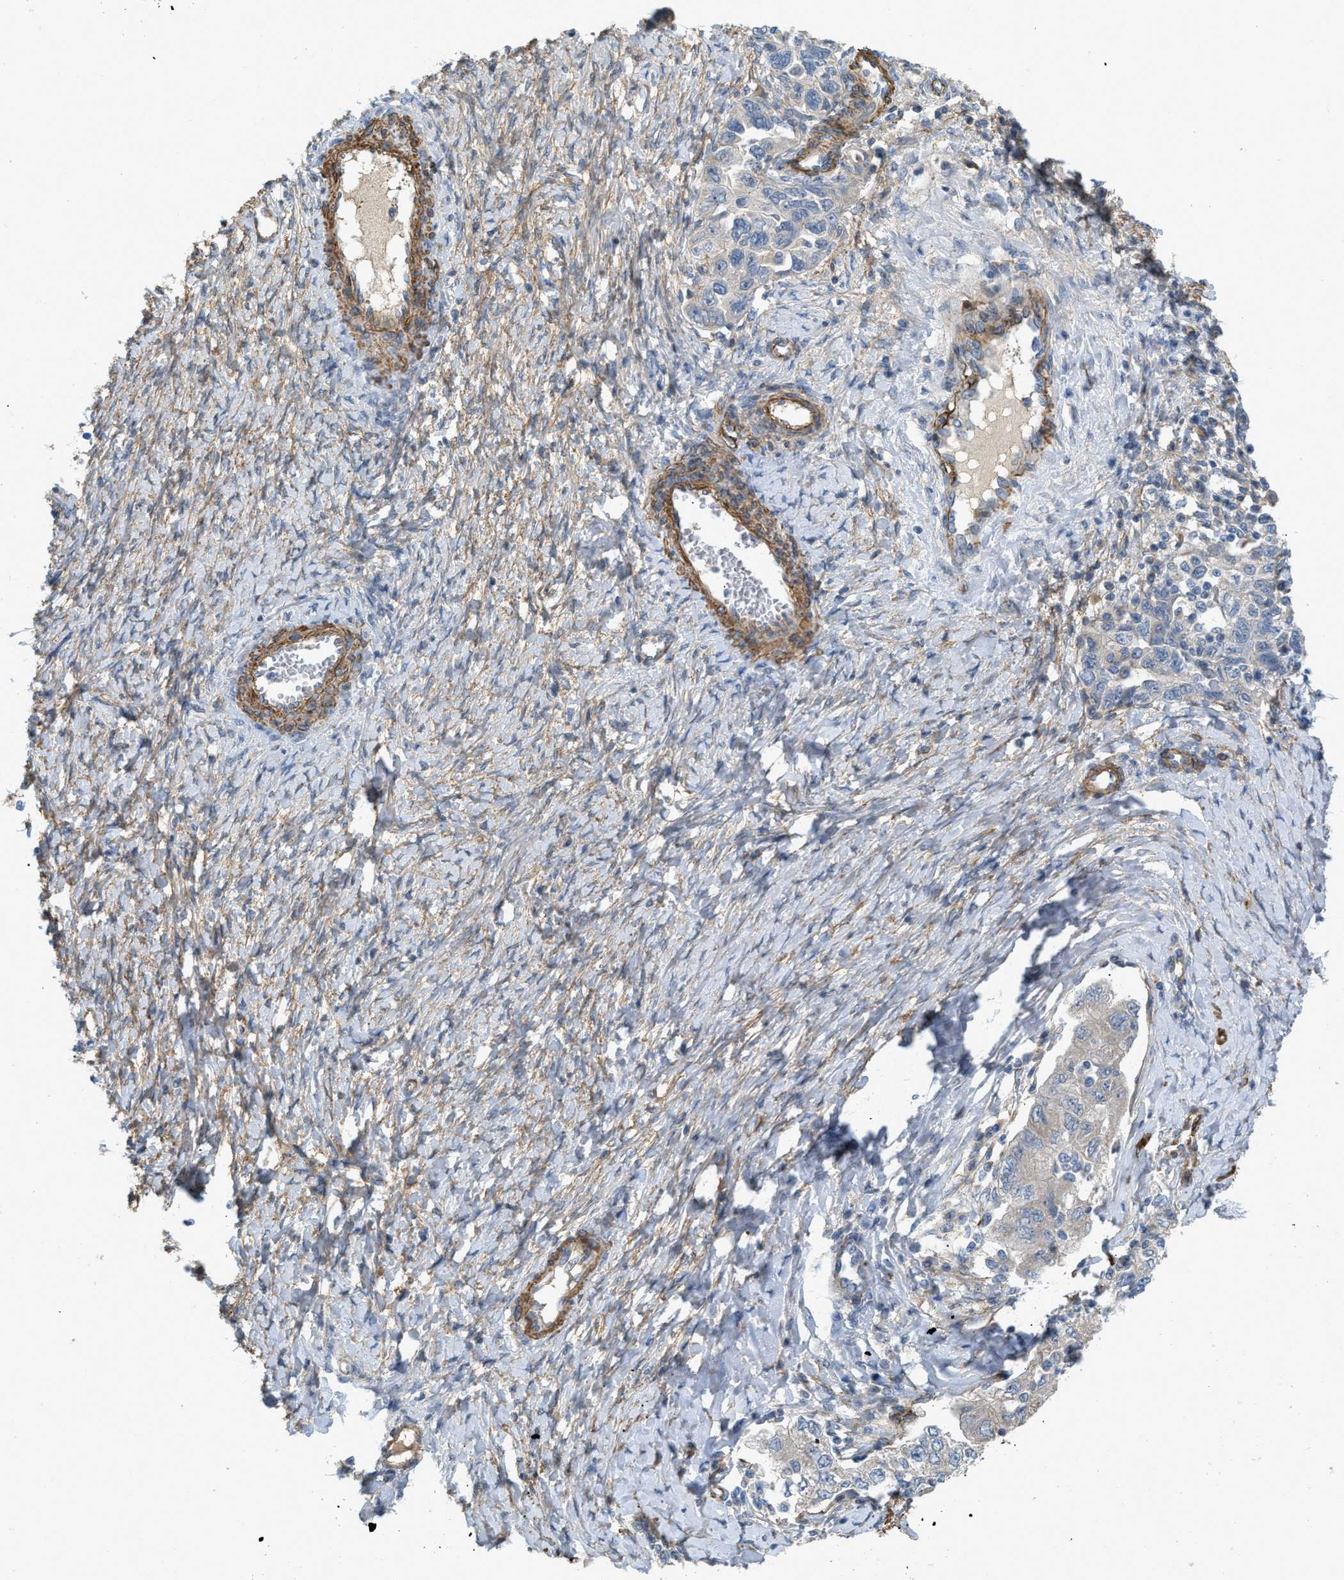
{"staining": {"intensity": "negative", "quantity": "none", "location": "none"}, "tissue": "ovarian cancer", "cell_type": "Tumor cells", "image_type": "cancer", "snomed": [{"axis": "morphology", "description": "Carcinoma, NOS"}, {"axis": "morphology", "description": "Cystadenocarcinoma, serous, NOS"}, {"axis": "topography", "description": "Ovary"}], "caption": "Serous cystadenocarcinoma (ovarian) stained for a protein using immunohistochemistry (IHC) shows no expression tumor cells.", "gene": "BMPR1A", "patient": {"sex": "female", "age": 69}}